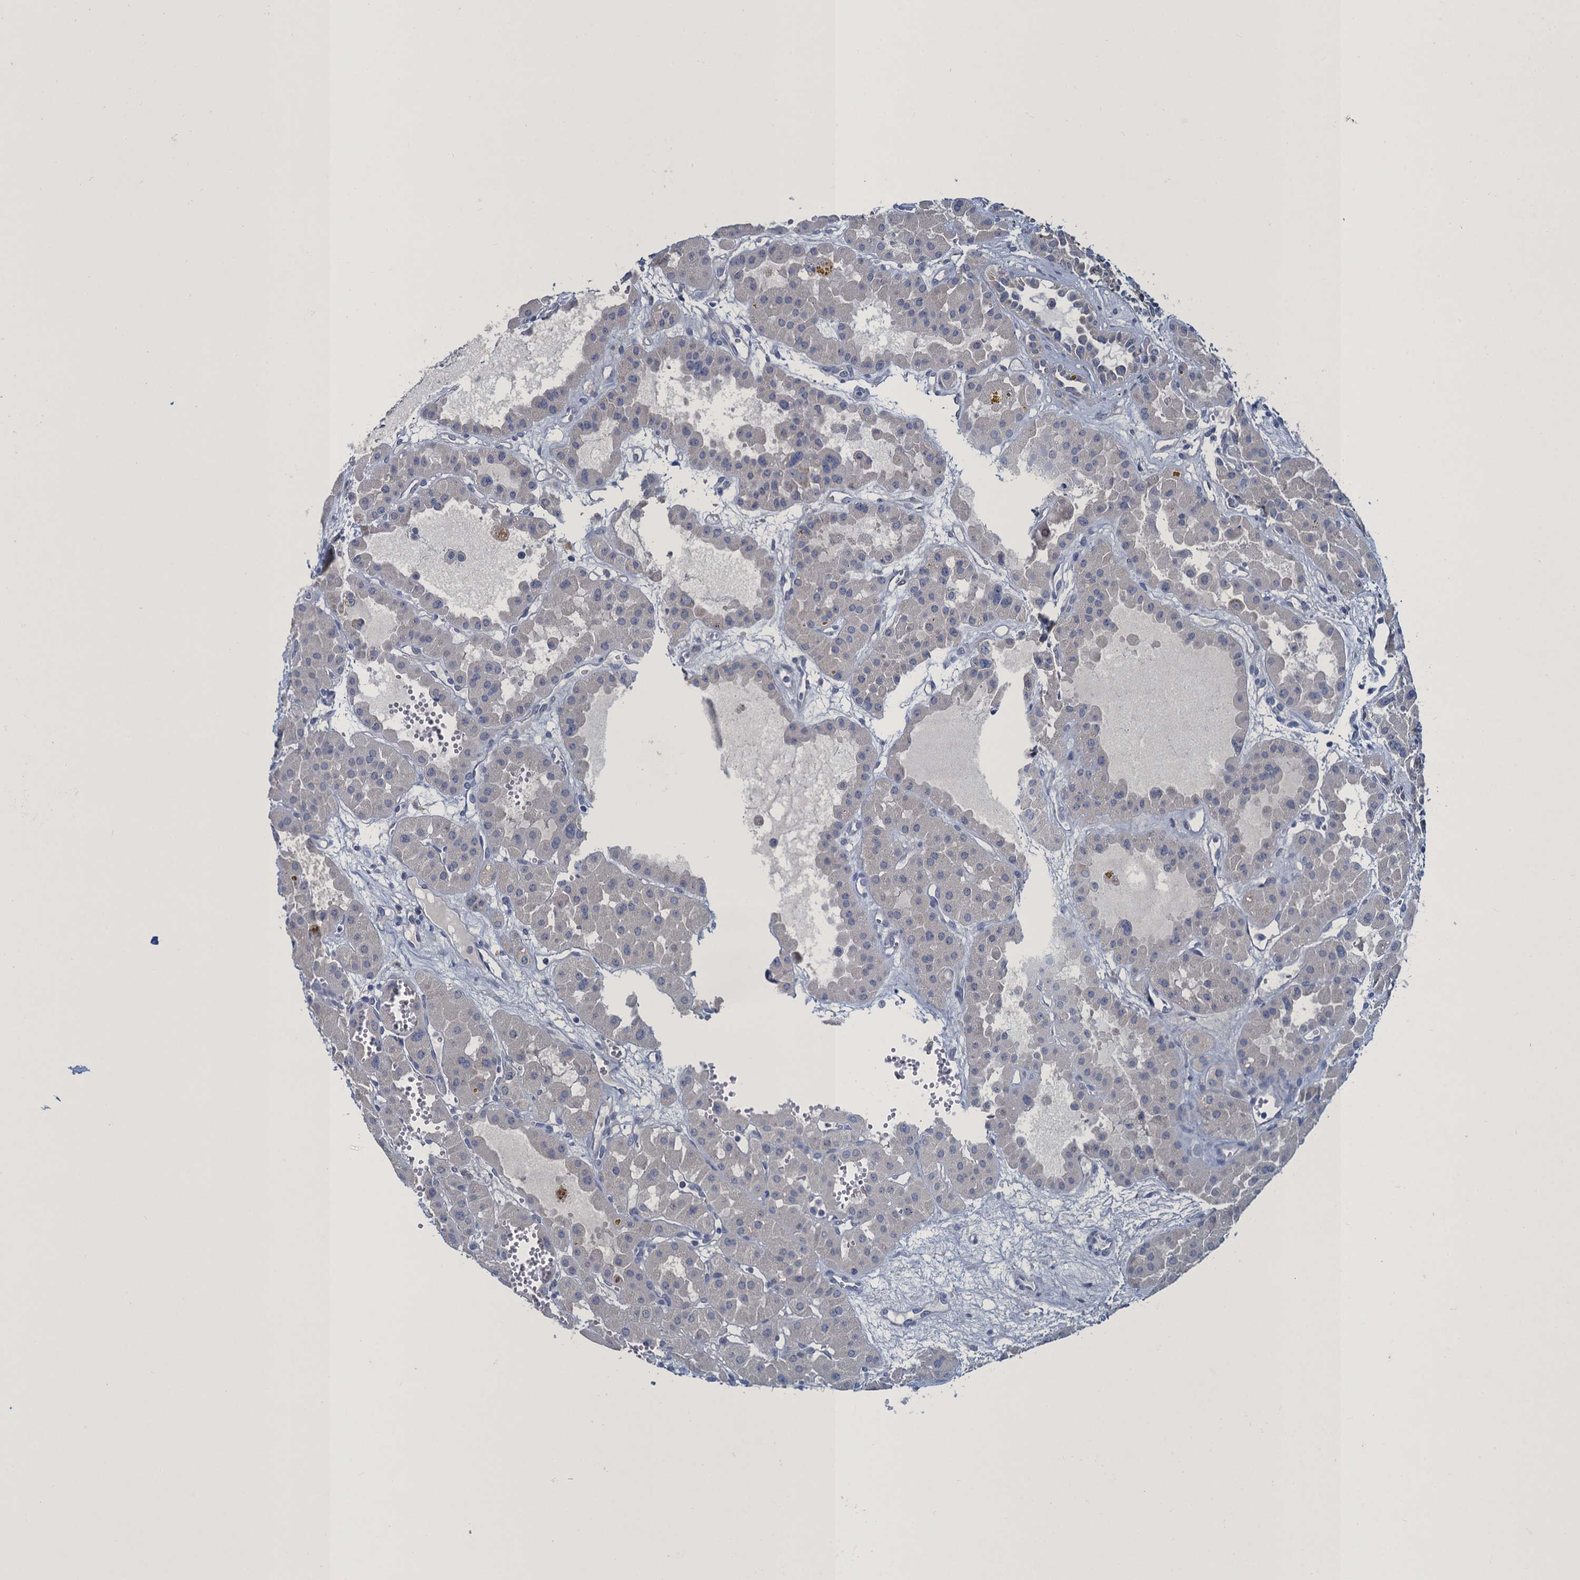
{"staining": {"intensity": "negative", "quantity": "none", "location": "none"}, "tissue": "renal cancer", "cell_type": "Tumor cells", "image_type": "cancer", "snomed": [{"axis": "morphology", "description": "Carcinoma, NOS"}, {"axis": "topography", "description": "Kidney"}], "caption": "Tumor cells are negative for protein expression in human renal cancer (carcinoma). (Immunohistochemistry, brightfield microscopy, high magnification).", "gene": "ATOSA", "patient": {"sex": "female", "age": 75}}